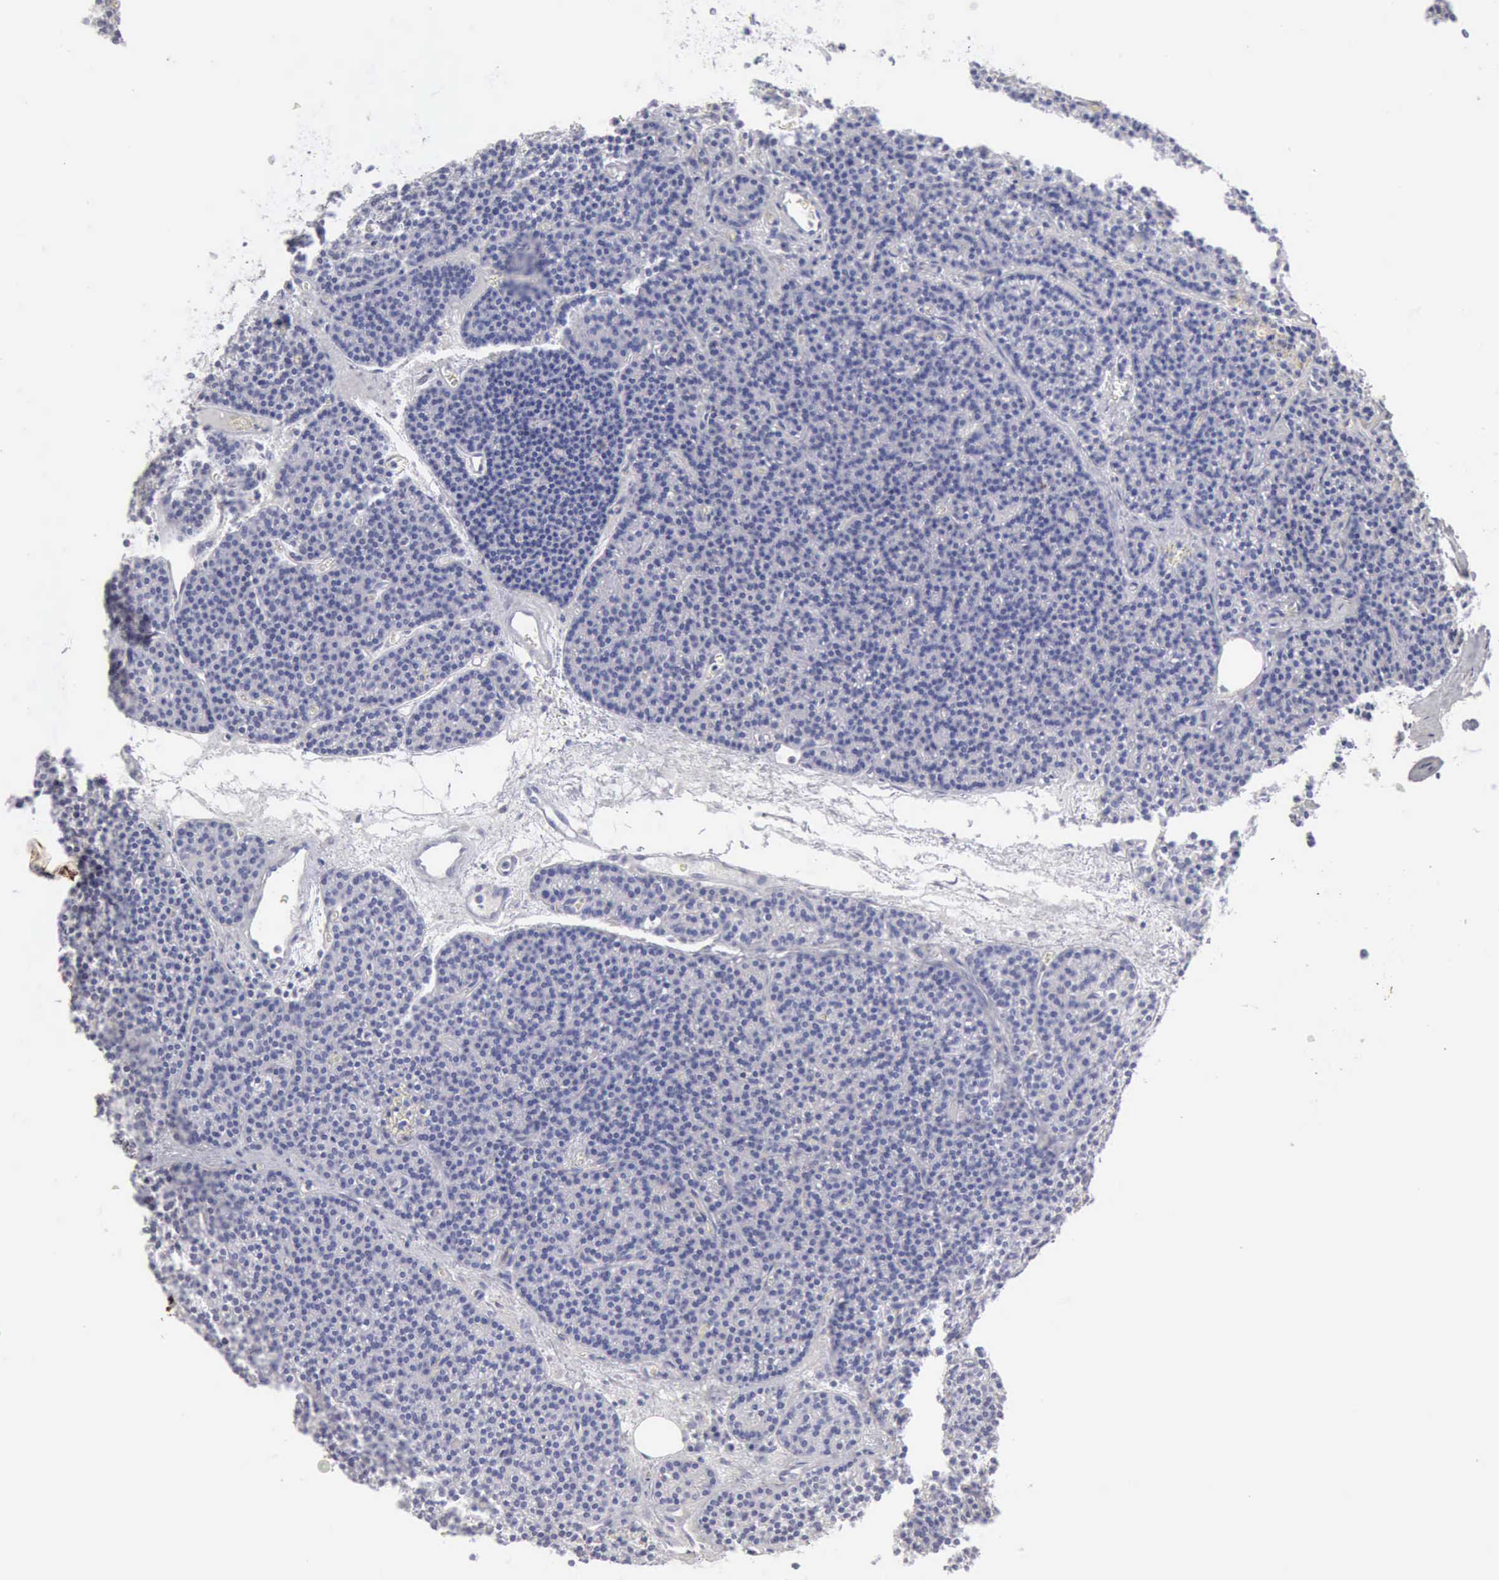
{"staining": {"intensity": "negative", "quantity": "none", "location": "none"}, "tissue": "parathyroid gland", "cell_type": "Glandular cells", "image_type": "normal", "snomed": [{"axis": "morphology", "description": "Normal tissue, NOS"}, {"axis": "topography", "description": "Parathyroid gland"}], "caption": "Immunohistochemical staining of unremarkable parathyroid gland shows no significant positivity in glandular cells.", "gene": "KRT10", "patient": {"sex": "male", "age": 57}}